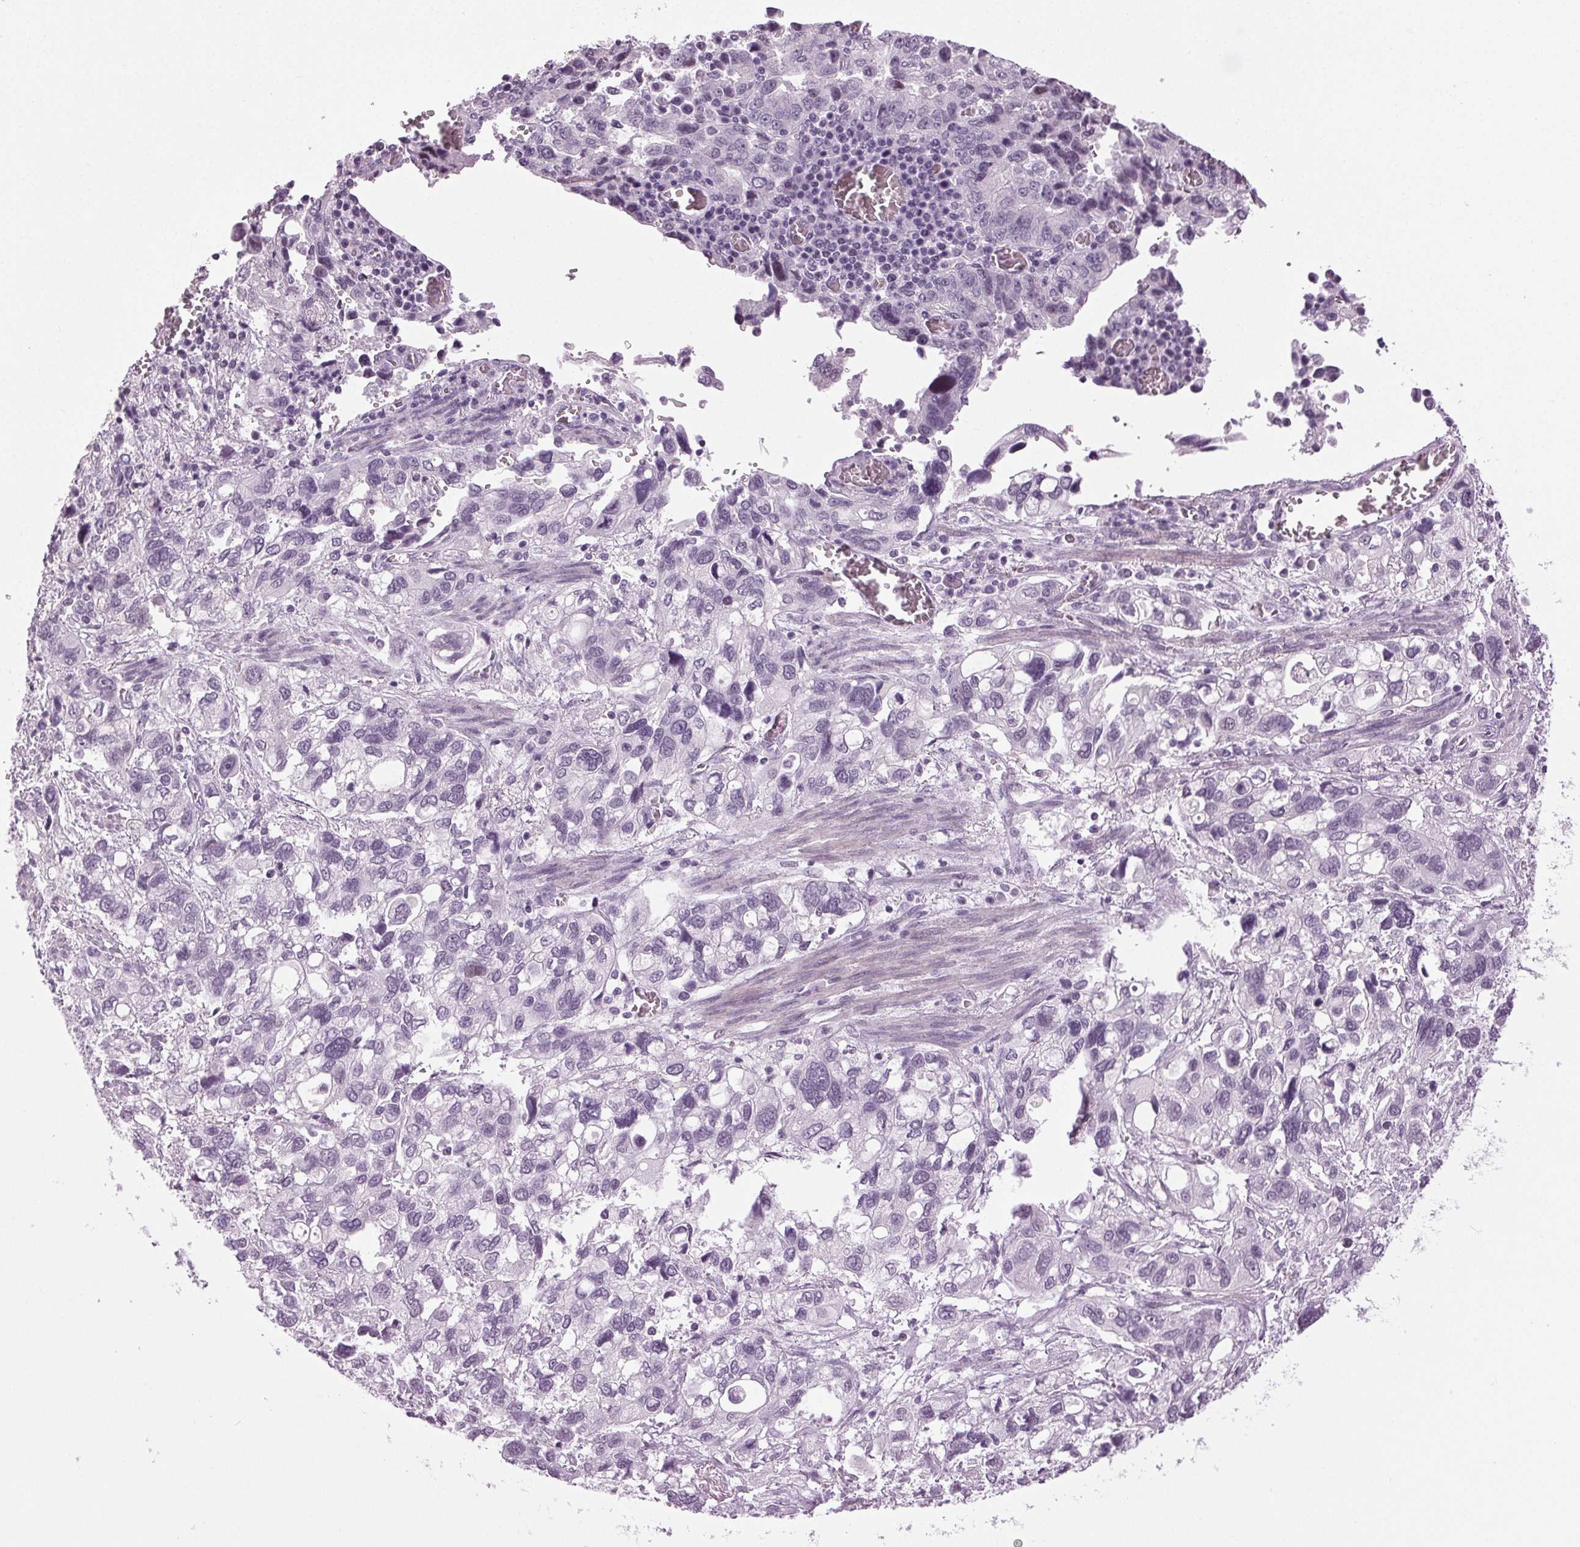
{"staining": {"intensity": "negative", "quantity": "none", "location": "none"}, "tissue": "stomach cancer", "cell_type": "Tumor cells", "image_type": "cancer", "snomed": [{"axis": "morphology", "description": "Adenocarcinoma, NOS"}, {"axis": "topography", "description": "Stomach, upper"}], "caption": "This histopathology image is of adenocarcinoma (stomach) stained with immunohistochemistry (IHC) to label a protein in brown with the nuclei are counter-stained blue. There is no expression in tumor cells. Brightfield microscopy of immunohistochemistry (IHC) stained with DAB (brown) and hematoxylin (blue), captured at high magnification.", "gene": "DNAH12", "patient": {"sex": "female", "age": 81}}